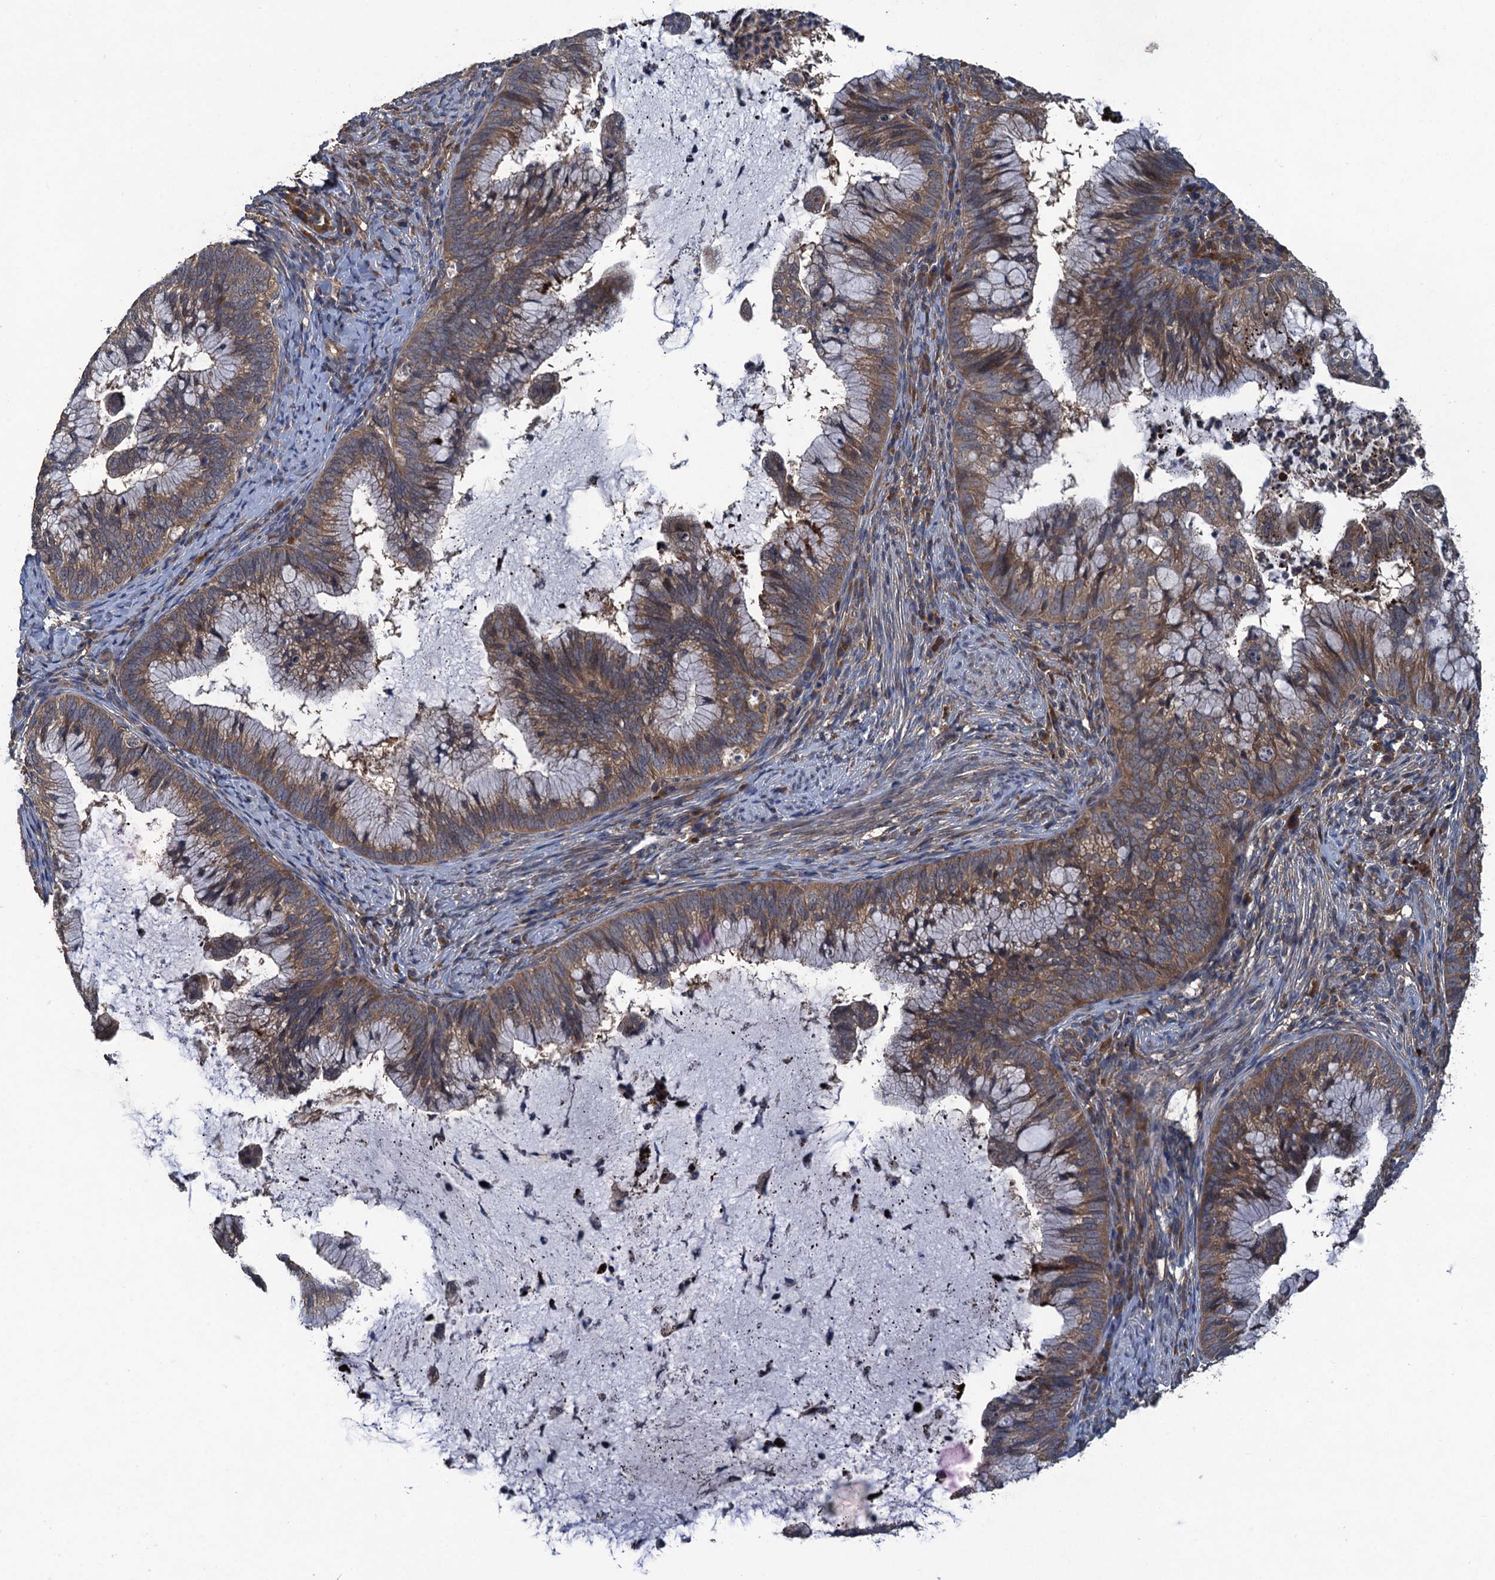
{"staining": {"intensity": "moderate", "quantity": ">75%", "location": "cytoplasmic/membranous"}, "tissue": "cervical cancer", "cell_type": "Tumor cells", "image_type": "cancer", "snomed": [{"axis": "morphology", "description": "Adenocarcinoma, NOS"}, {"axis": "topography", "description": "Cervix"}], "caption": "Immunohistochemistry of human cervical cancer (adenocarcinoma) demonstrates medium levels of moderate cytoplasmic/membranous positivity in about >75% of tumor cells.", "gene": "CNTN5", "patient": {"sex": "female", "age": 36}}